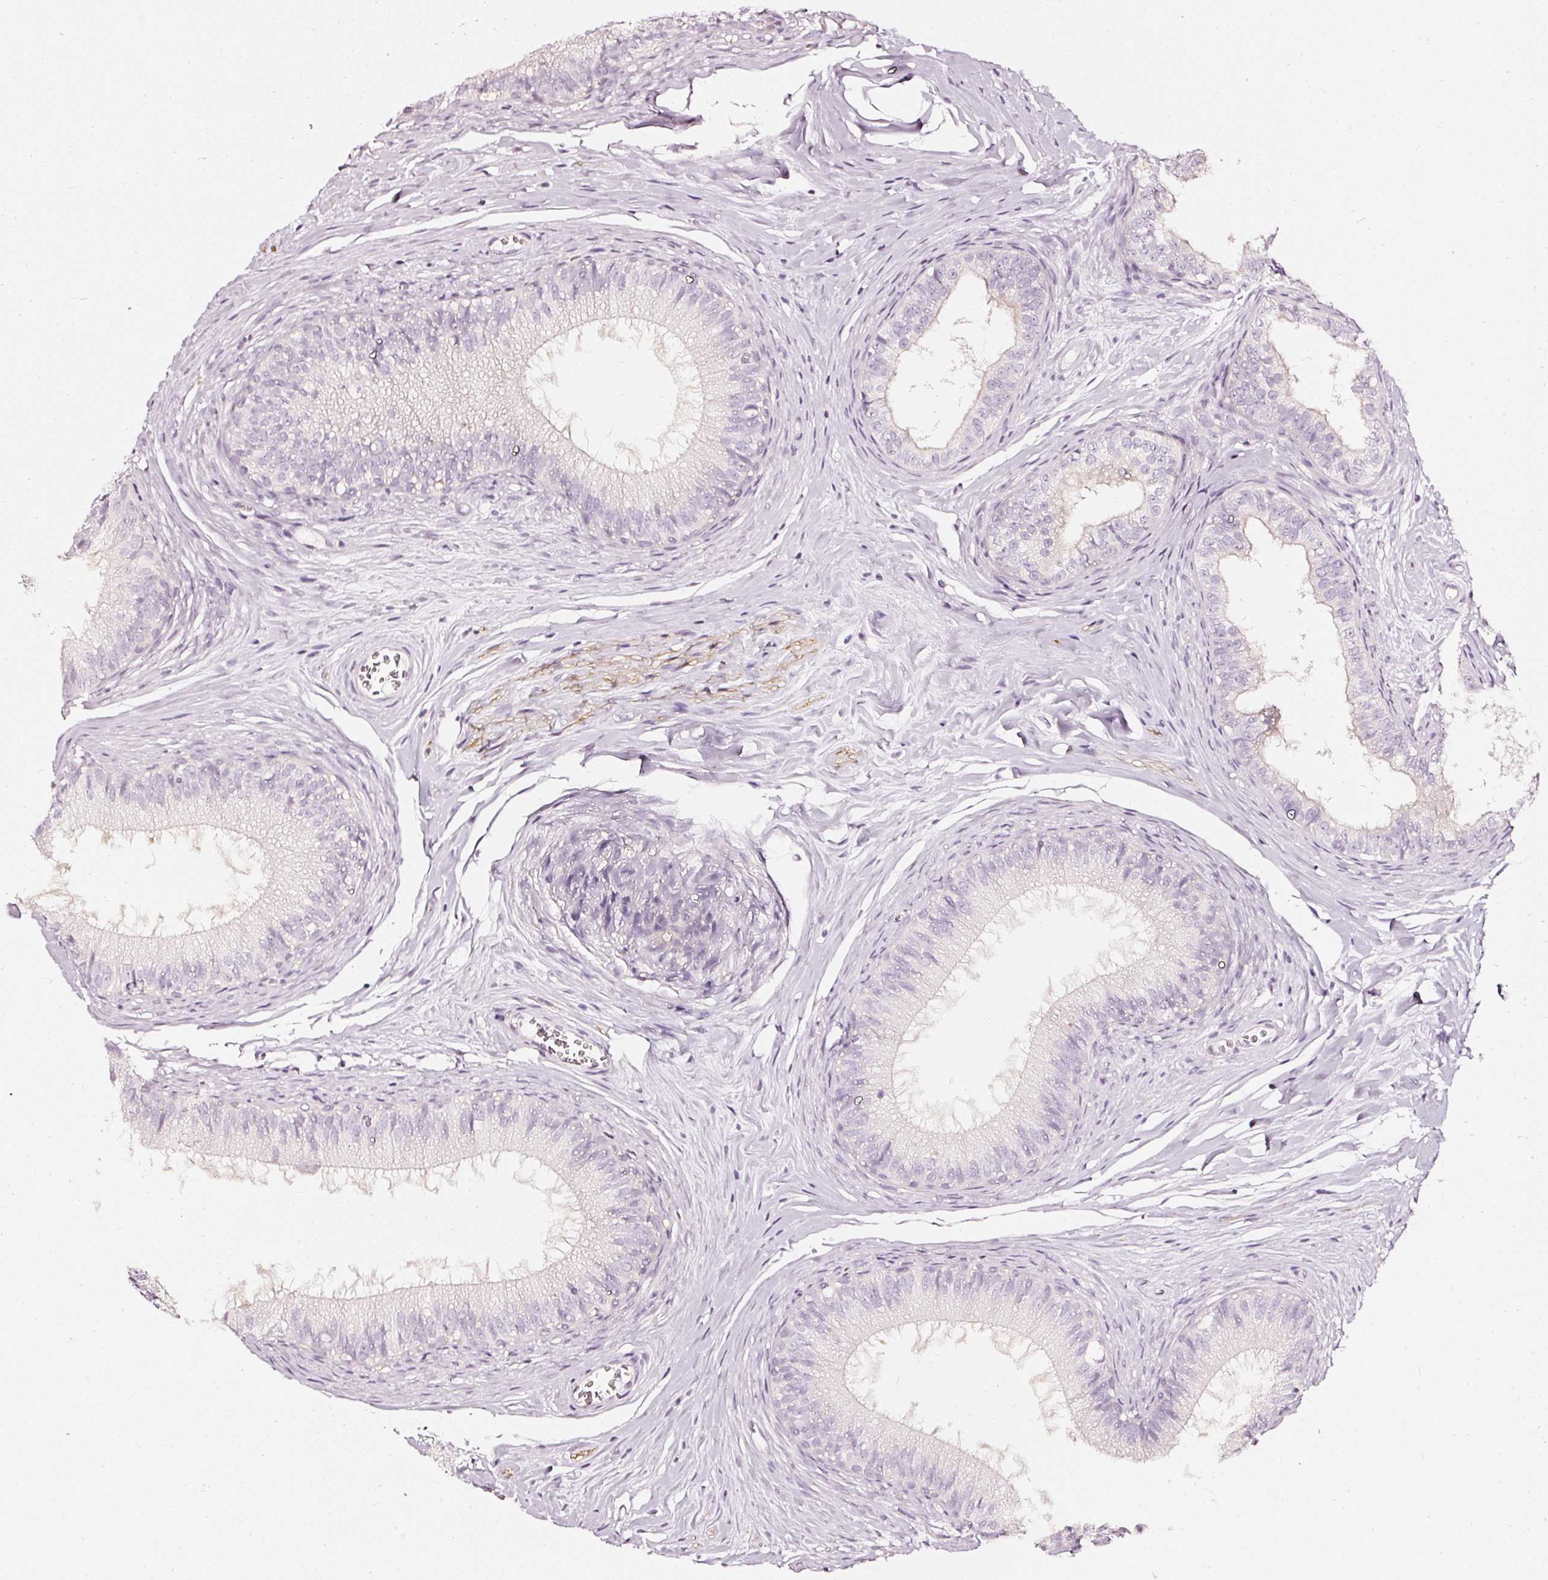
{"staining": {"intensity": "moderate", "quantity": "<25%", "location": "cytoplasmic/membranous"}, "tissue": "epididymis", "cell_type": "Glandular cells", "image_type": "normal", "snomed": [{"axis": "morphology", "description": "Normal tissue, NOS"}, {"axis": "topography", "description": "Epididymis"}], "caption": "IHC image of normal epididymis: human epididymis stained using IHC demonstrates low levels of moderate protein expression localized specifically in the cytoplasmic/membranous of glandular cells, appearing as a cytoplasmic/membranous brown color.", "gene": "CNP", "patient": {"sex": "male", "age": 25}}